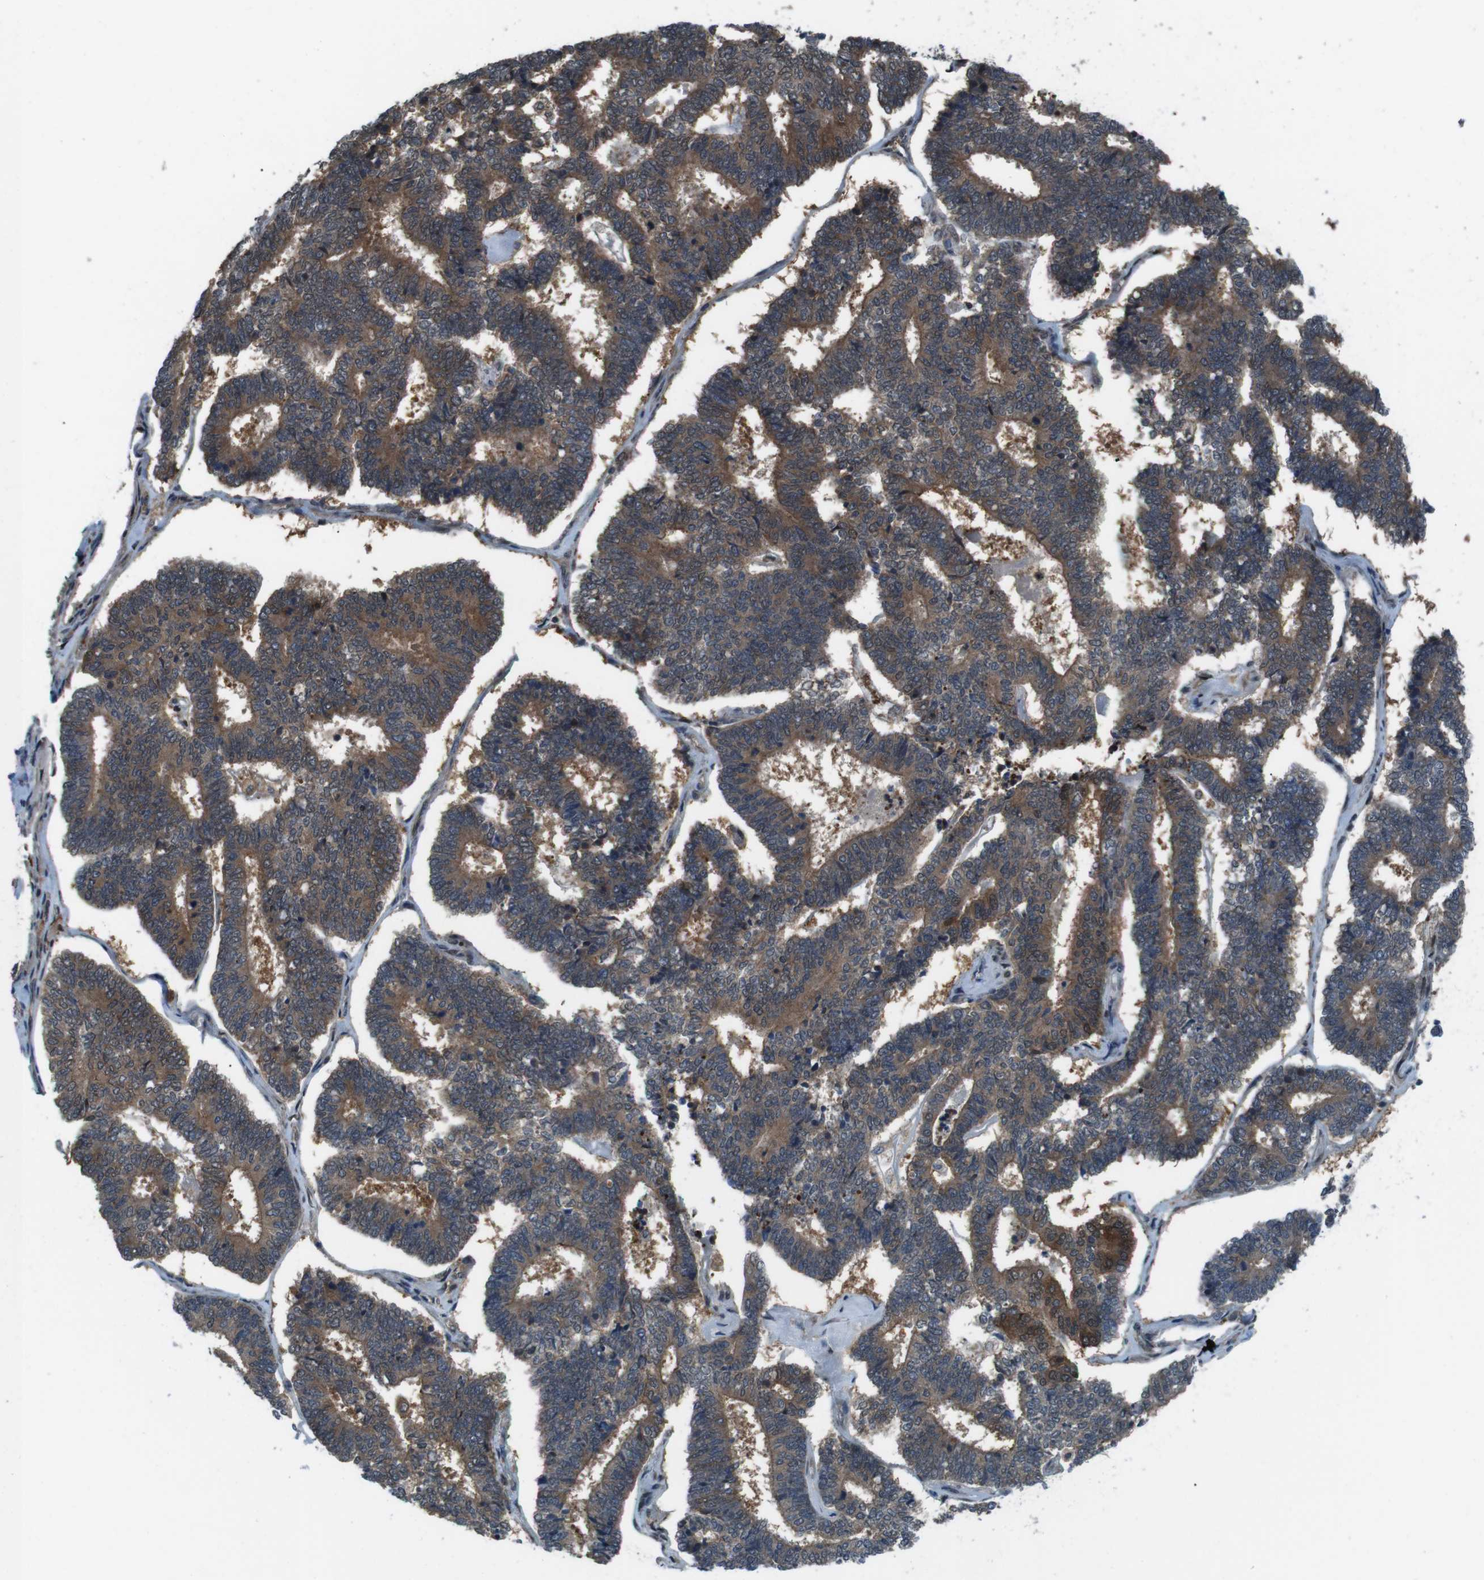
{"staining": {"intensity": "moderate", "quantity": ">75%", "location": "cytoplasmic/membranous,nuclear"}, "tissue": "endometrial cancer", "cell_type": "Tumor cells", "image_type": "cancer", "snomed": [{"axis": "morphology", "description": "Adenocarcinoma, NOS"}, {"axis": "topography", "description": "Endometrium"}], "caption": "Endometrial adenocarcinoma was stained to show a protein in brown. There is medium levels of moderate cytoplasmic/membranous and nuclear positivity in approximately >75% of tumor cells. The protein of interest is stained brown, and the nuclei are stained in blue (DAB (3,3'-diaminobenzidine) IHC with brightfield microscopy, high magnification).", "gene": "LRP5", "patient": {"sex": "female", "age": 70}}